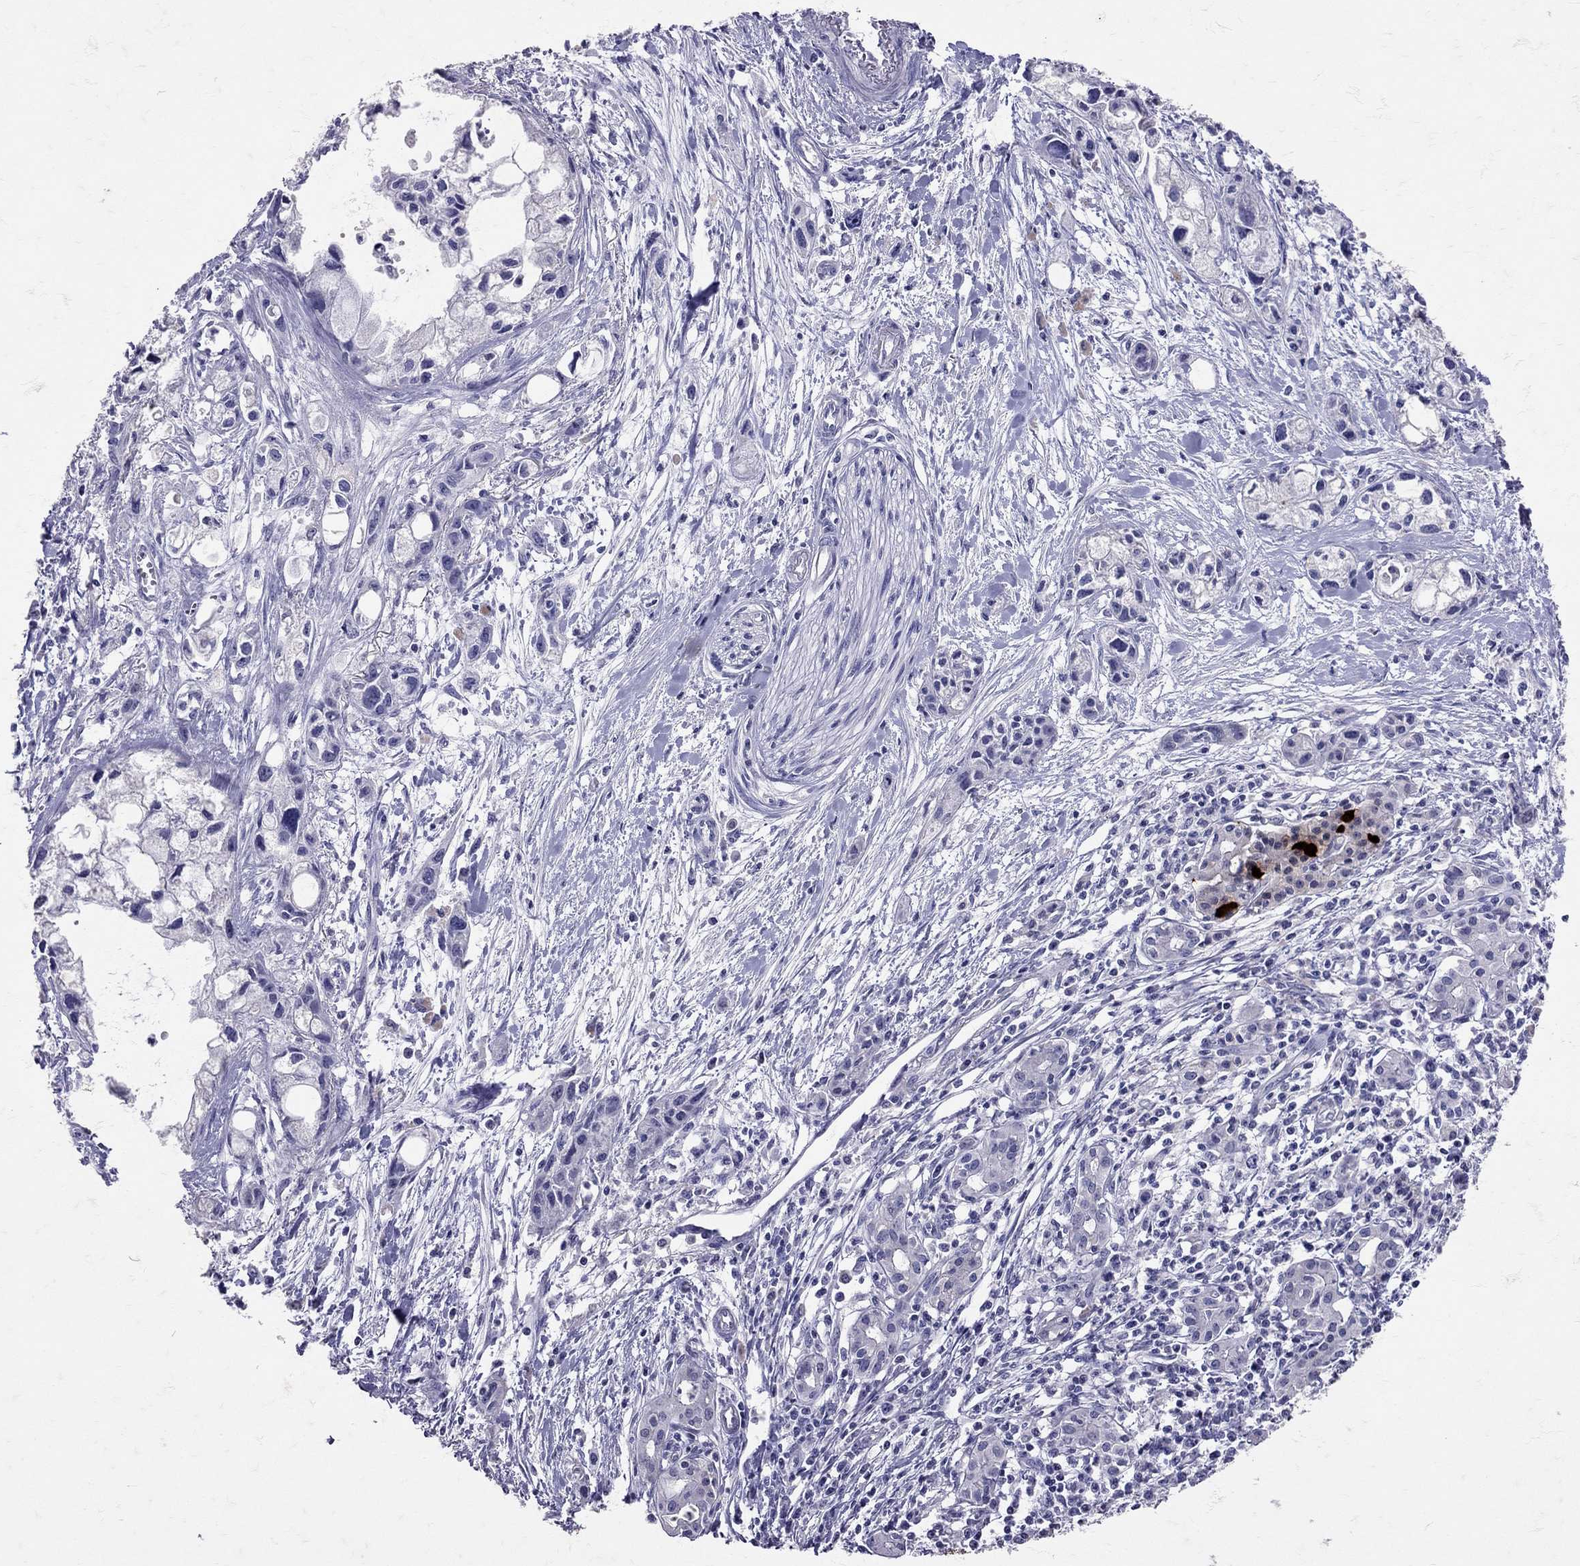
{"staining": {"intensity": "negative", "quantity": "none", "location": "none"}, "tissue": "pancreatic cancer", "cell_type": "Tumor cells", "image_type": "cancer", "snomed": [{"axis": "morphology", "description": "Adenocarcinoma, NOS"}, {"axis": "topography", "description": "Pancreas"}], "caption": "Image shows no protein staining in tumor cells of adenocarcinoma (pancreatic) tissue.", "gene": "SST", "patient": {"sex": "female", "age": 61}}